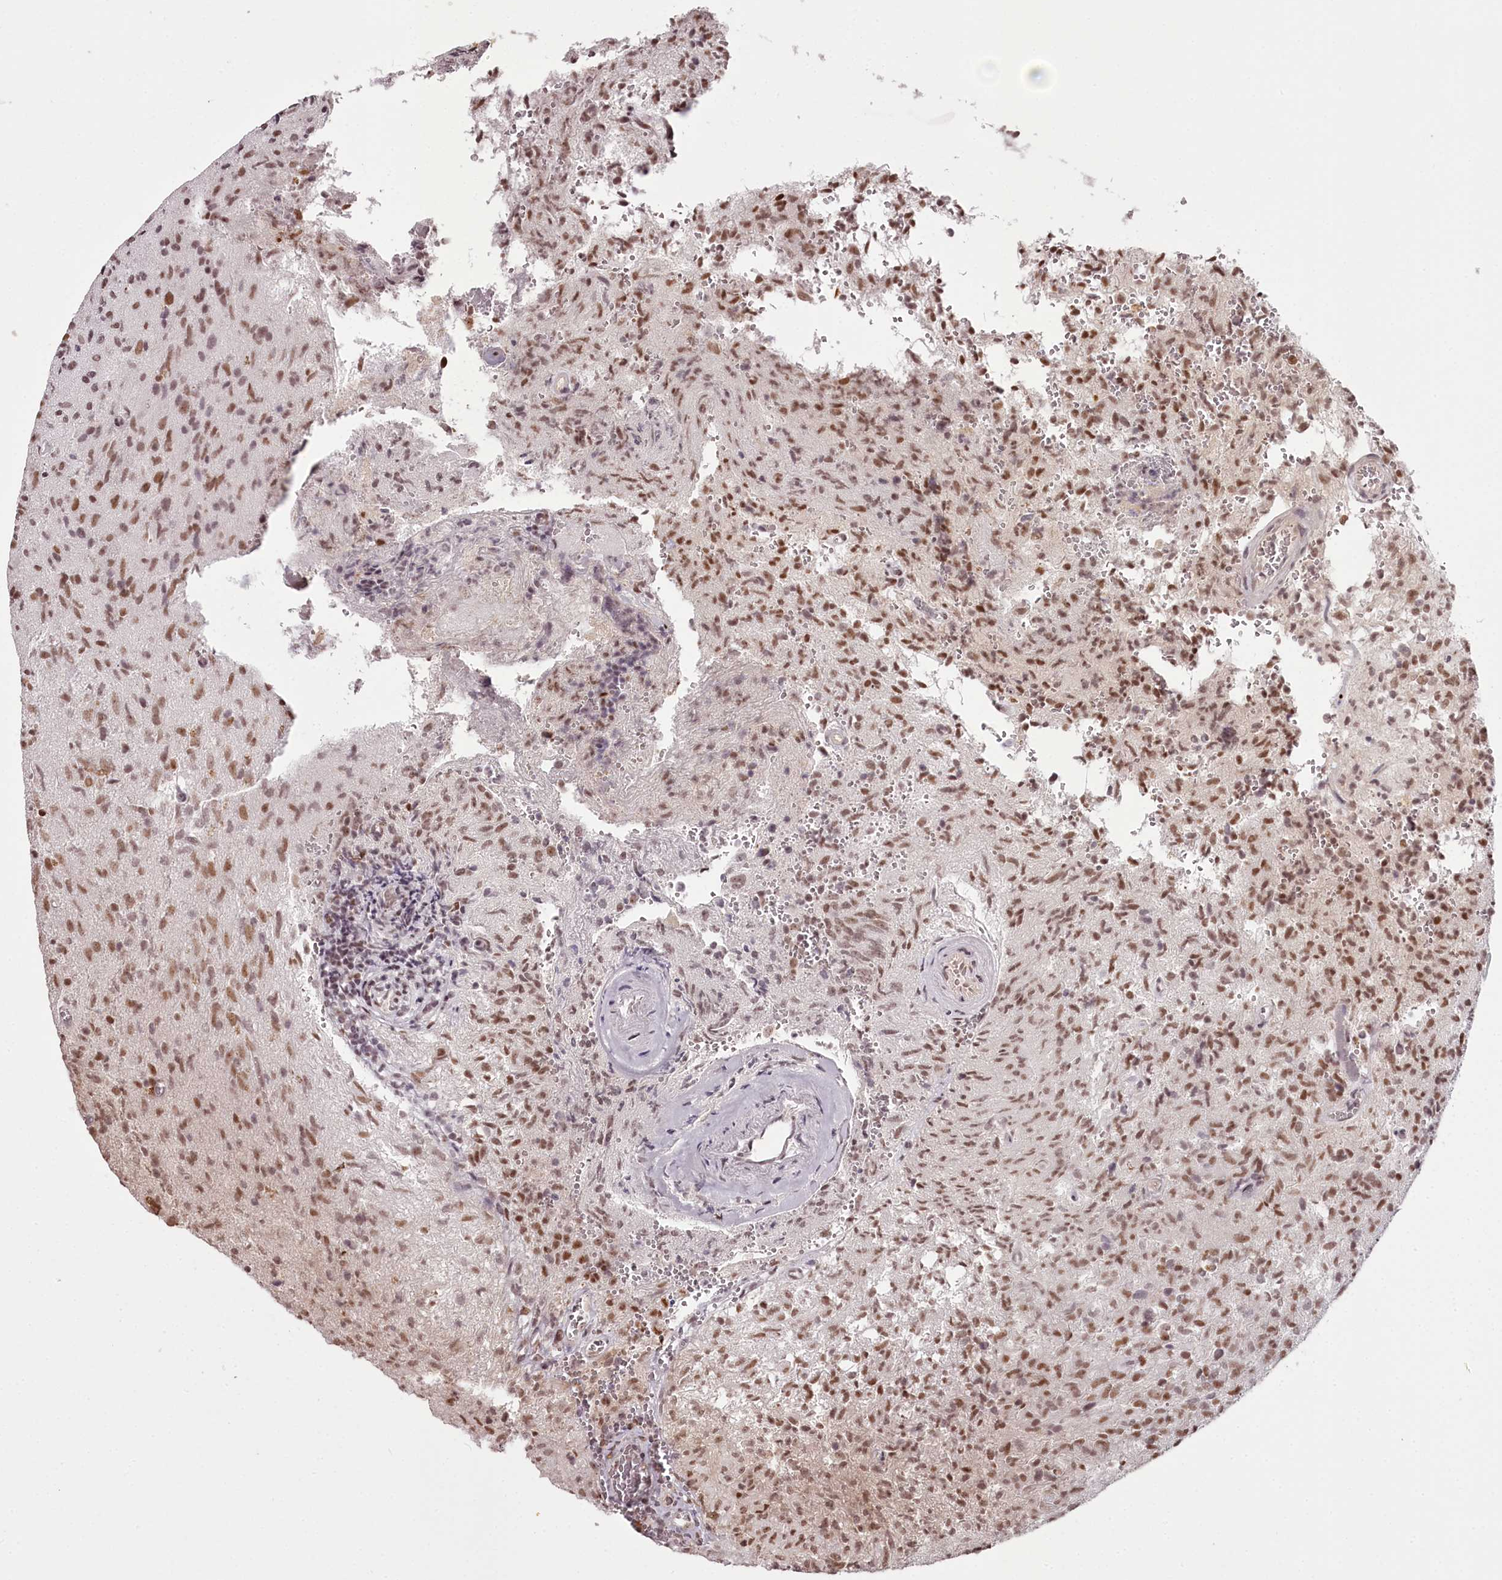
{"staining": {"intensity": "moderate", "quantity": ">75%", "location": "nuclear"}, "tissue": "glioma", "cell_type": "Tumor cells", "image_type": "cancer", "snomed": [{"axis": "morphology", "description": "Glioma, malignant, High grade"}, {"axis": "topography", "description": "Brain"}], "caption": "The immunohistochemical stain shows moderate nuclear staining in tumor cells of glioma tissue.", "gene": "THYN1", "patient": {"sex": "female", "age": 57}}